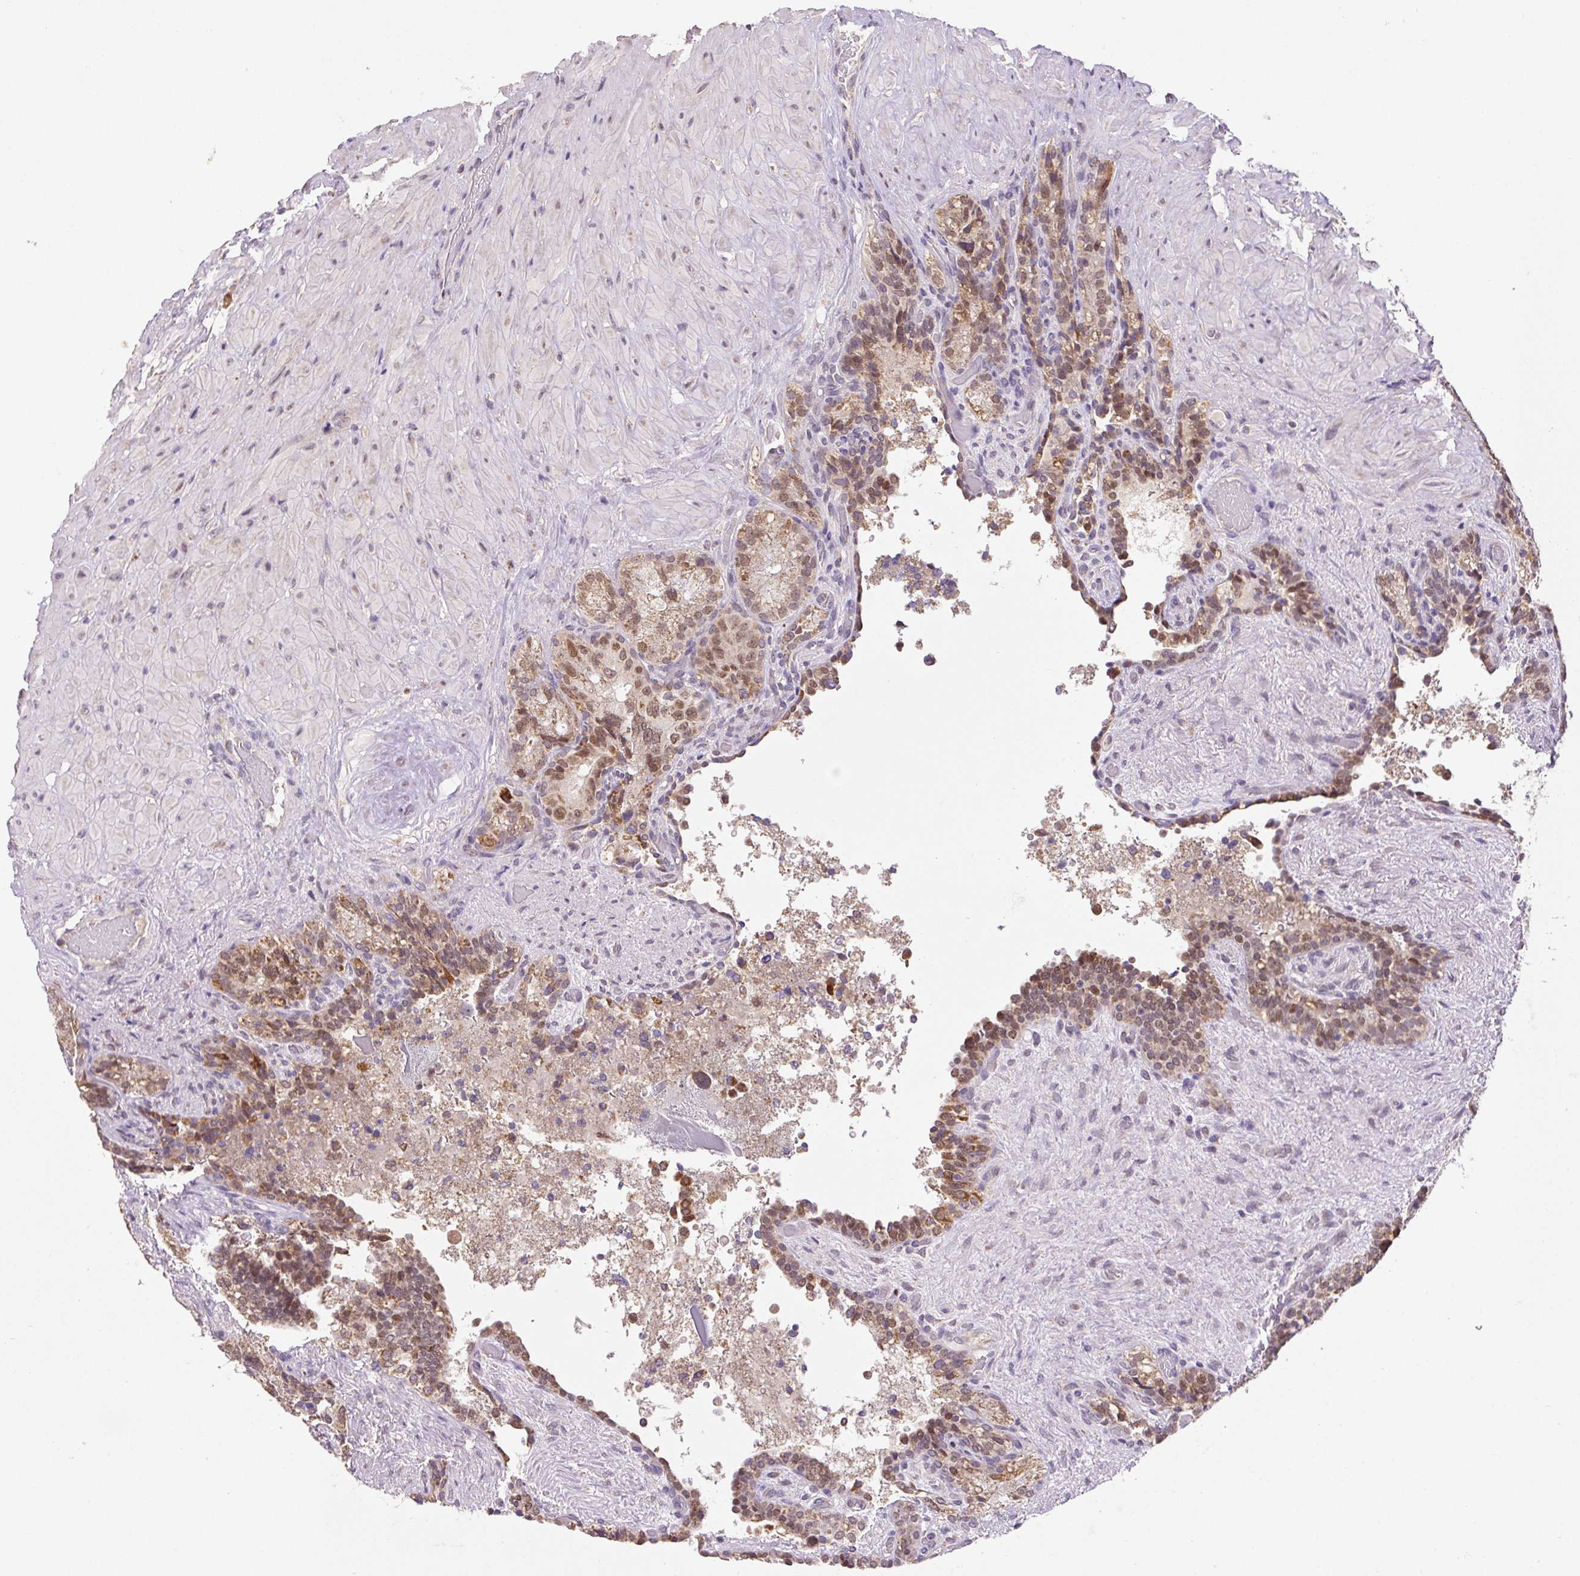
{"staining": {"intensity": "moderate", "quantity": ">75%", "location": "cytoplasmic/membranous,nuclear"}, "tissue": "seminal vesicle", "cell_type": "Glandular cells", "image_type": "normal", "snomed": [{"axis": "morphology", "description": "Normal tissue, NOS"}, {"axis": "topography", "description": "Seminal veicle"}], "caption": "A medium amount of moderate cytoplasmic/membranous,nuclear positivity is identified in about >75% of glandular cells in benign seminal vesicle. The protein is shown in brown color, while the nuclei are stained blue.", "gene": "MFSD9", "patient": {"sex": "male", "age": 69}}